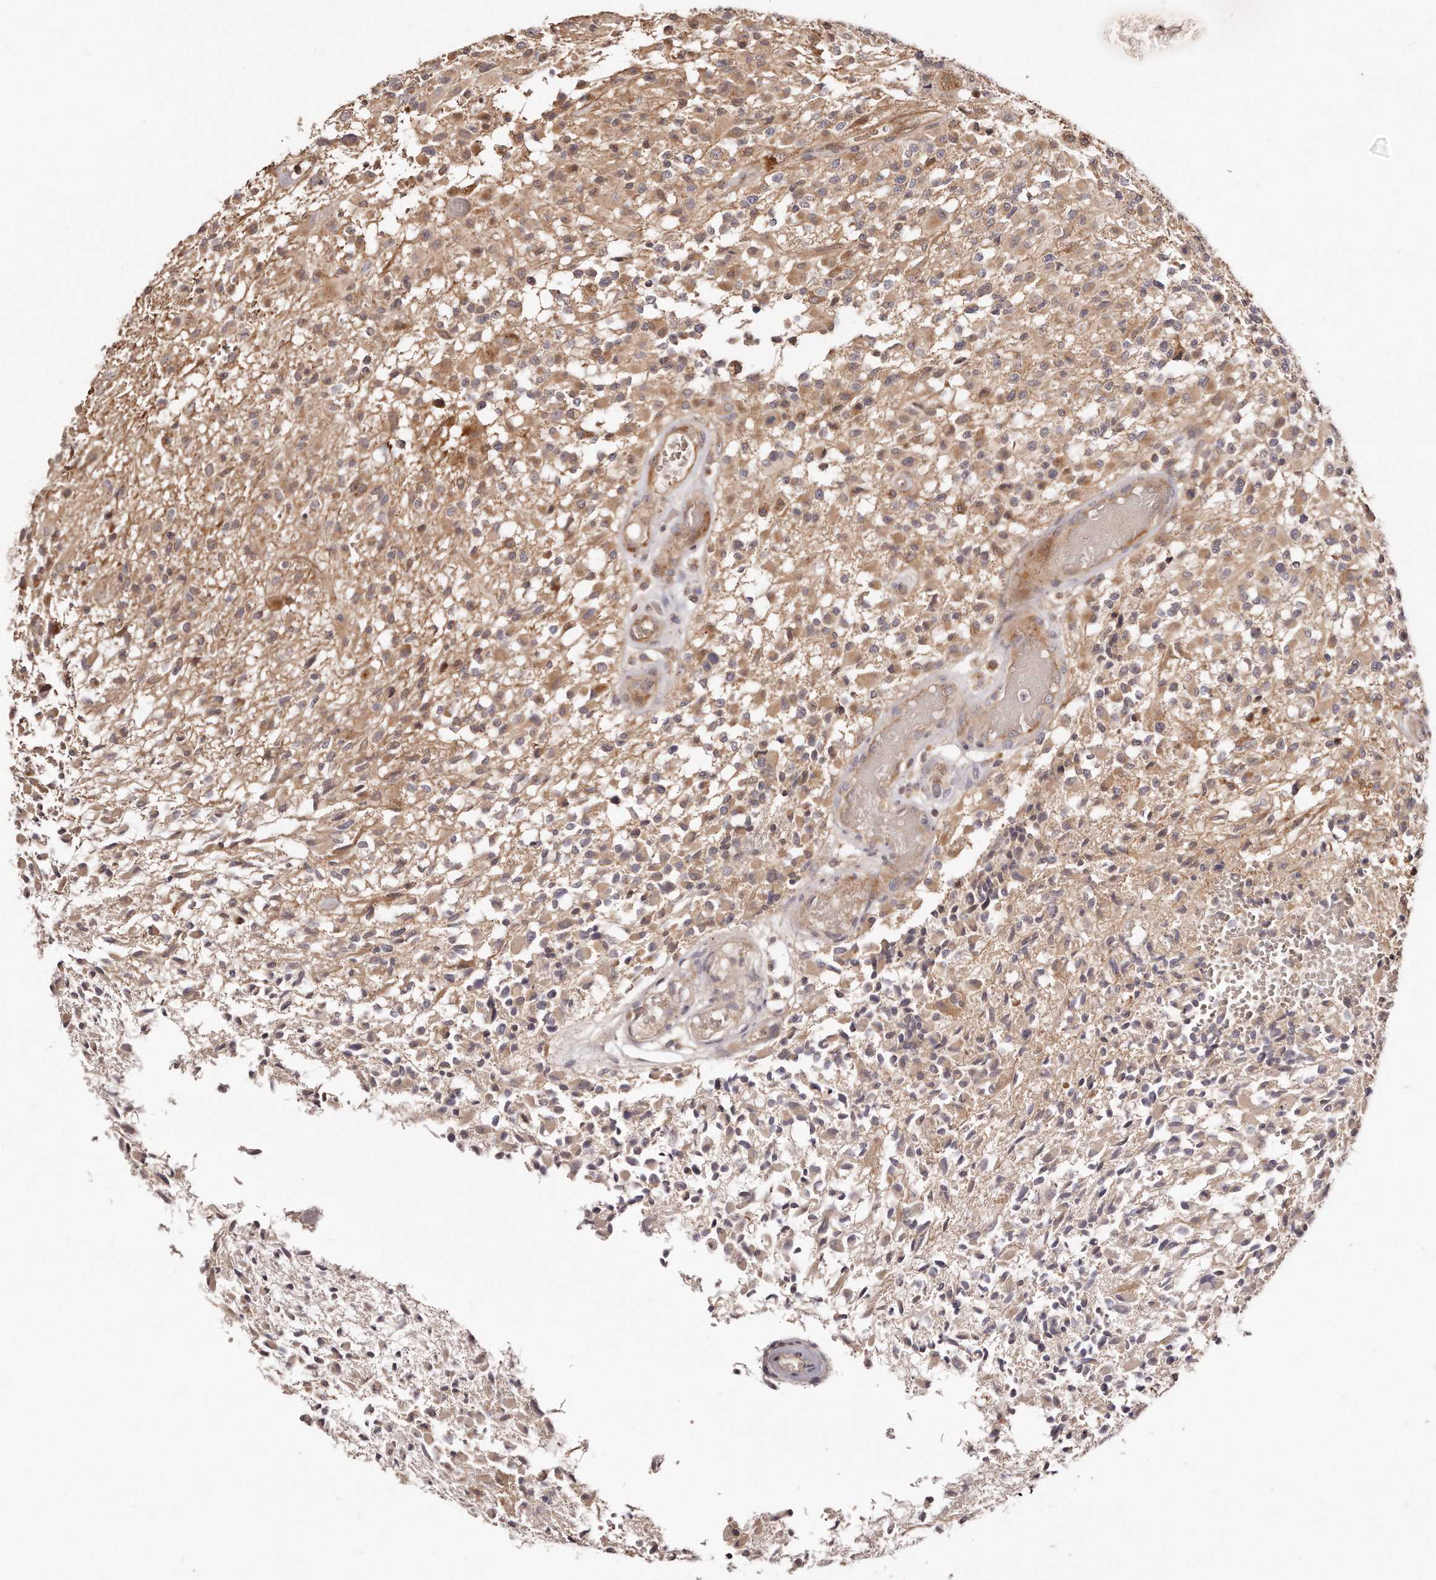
{"staining": {"intensity": "weak", "quantity": ">75%", "location": "cytoplasmic/membranous"}, "tissue": "glioma", "cell_type": "Tumor cells", "image_type": "cancer", "snomed": [{"axis": "morphology", "description": "Glioma, malignant, High grade"}, {"axis": "morphology", "description": "Glioblastoma, NOS"}, {"axis": "topography", "description": "Brain"}], "caption": "High-grade glioma (malignant) stained with a brown dye shows weak cytoplasmic/membranous positive expression in approximately >75% of tumor cells.", "gene": "GBP4", "patient": {"sex": "male", "age": 60}}